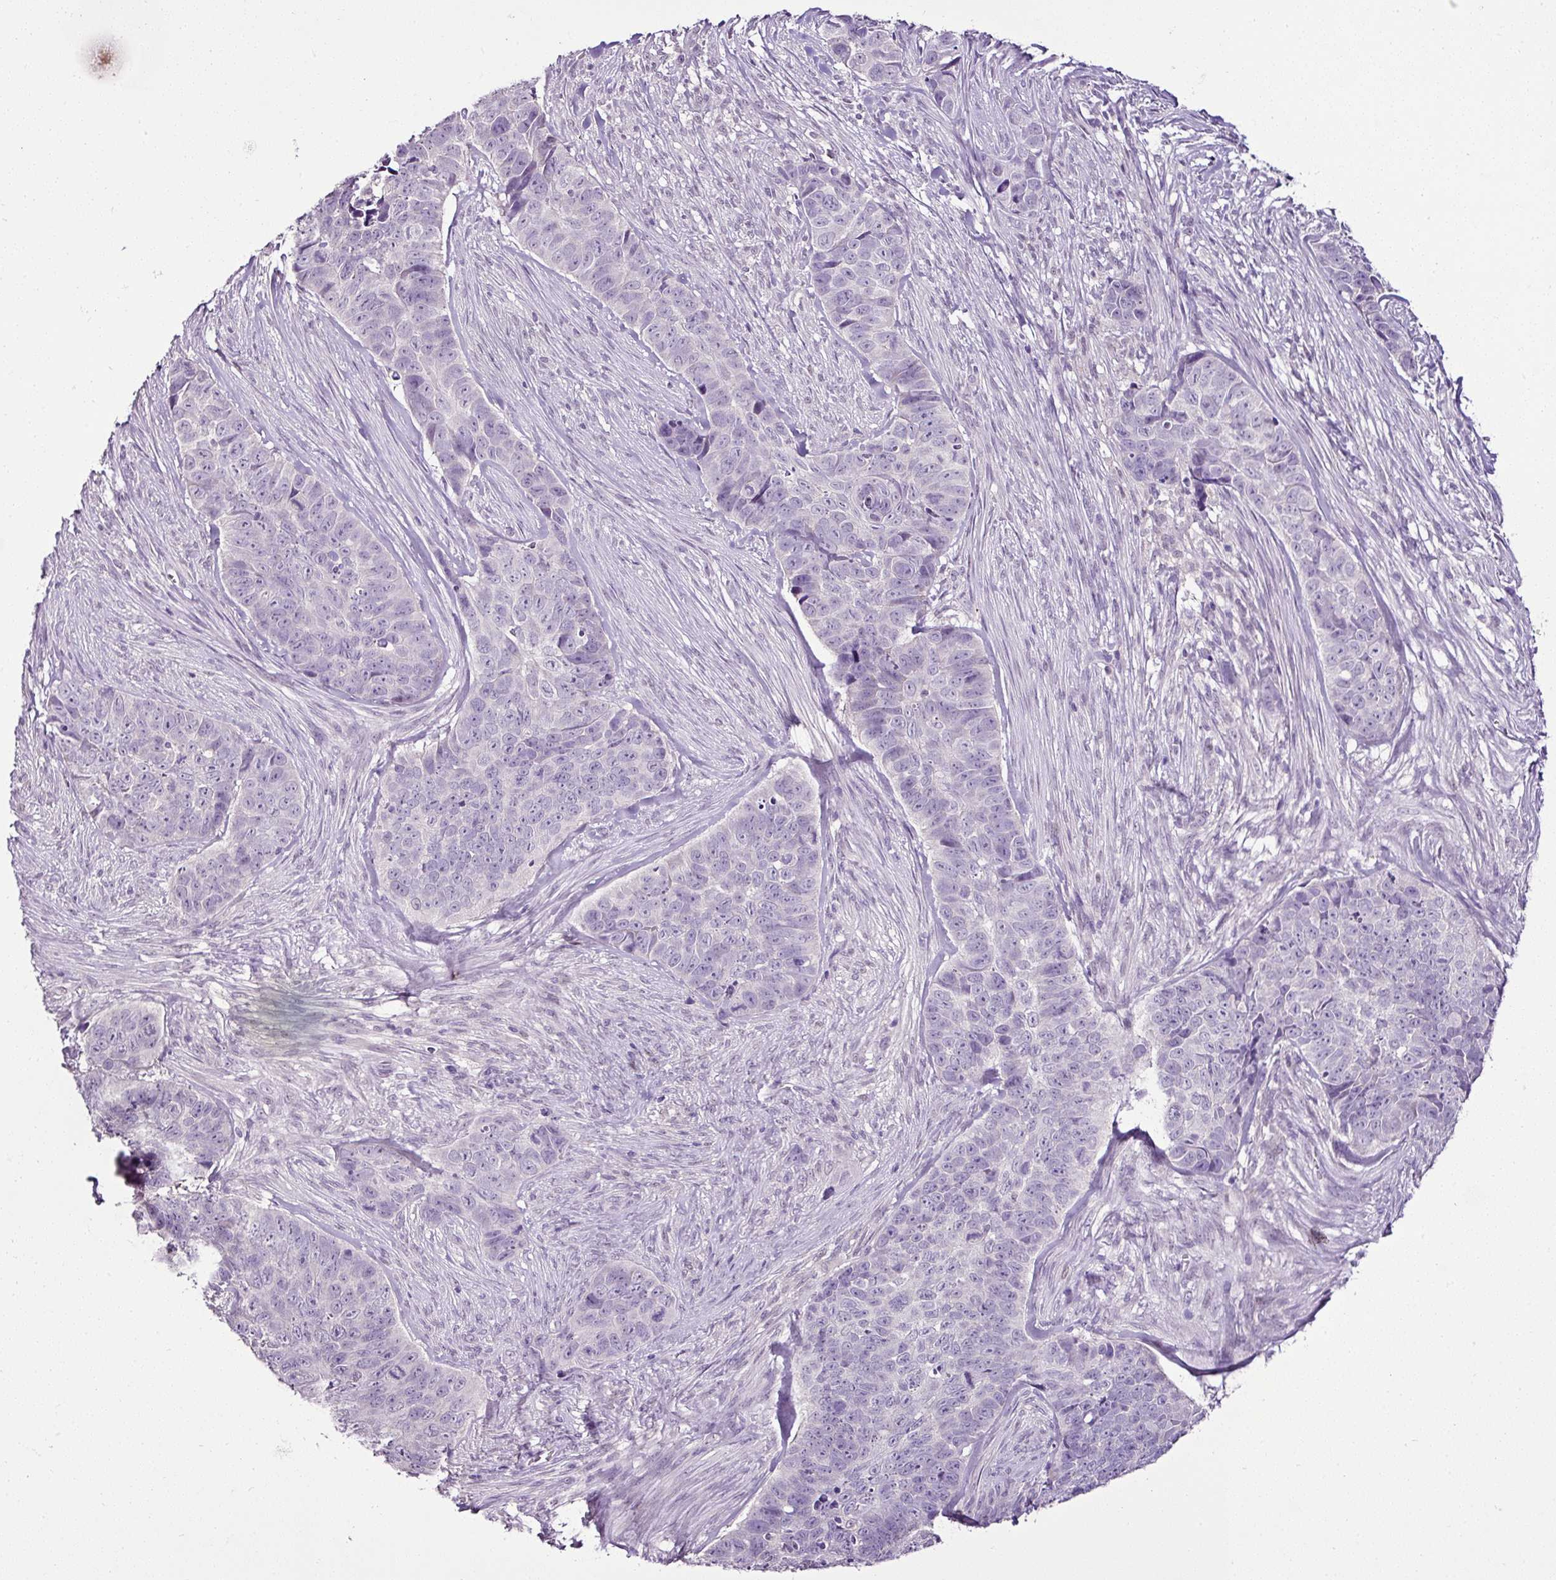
{"staining": {"intensity": "negative", "quantity": "none", "location": "none"}, "tissue": "skin cancer", "cell_type": "Tumor cells", "image_type": "cancer", "snomed": [{"axis": "morphology", "description": "Basal cell carcinoma"}, {"axis": "topography", "description": "Skin"}], "caption": "A photomicrograph of human skin cancer is negative for staining in tumor cells. (DAB immunohistochemistry visualized using brightfield microscopy, high magnification).", "gene": "ESR1", "patient": {"sex": "female", "age": 82}}